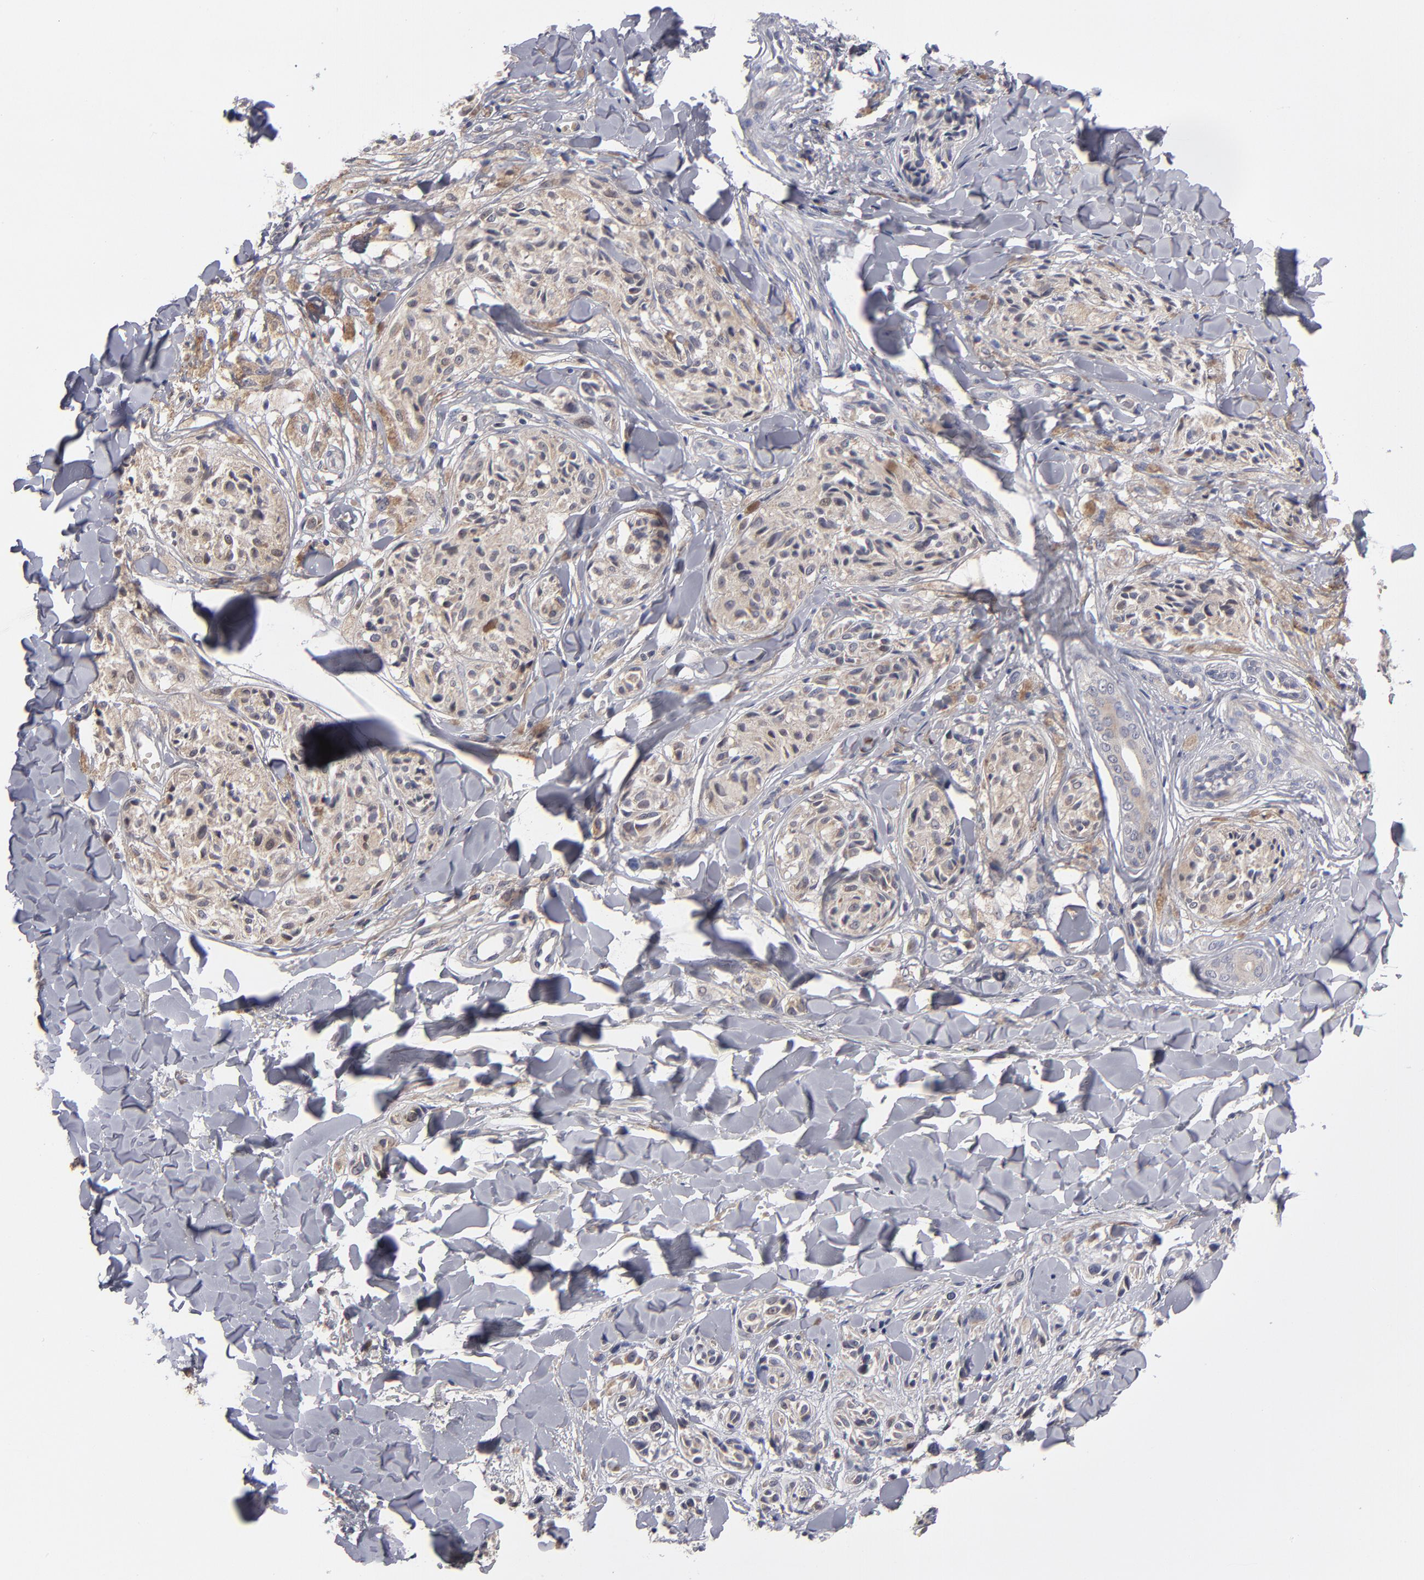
{"staining": {"intensity": "weak", "quantity": ">75%", "location": "cytoplasmic/membranous"}, "tissue": "melanoma", "cell_type": "Tumor cells", "image_type": "cancer", "snomed": [{"axis": "morphology", "description": "Malignant melanoma, Metastatic site"}, {"axis": "topography", "description": "Skin"}], "caption": "Protein analysis of melanoma tissue demonstrates weak cytoplasmic/membranous staining in about >75% of tumor cells. (DAB IHC with brightfield microscopy, high magnification).", "gene": "EXD2", "patient": {"sex": "female", "age": 66}}